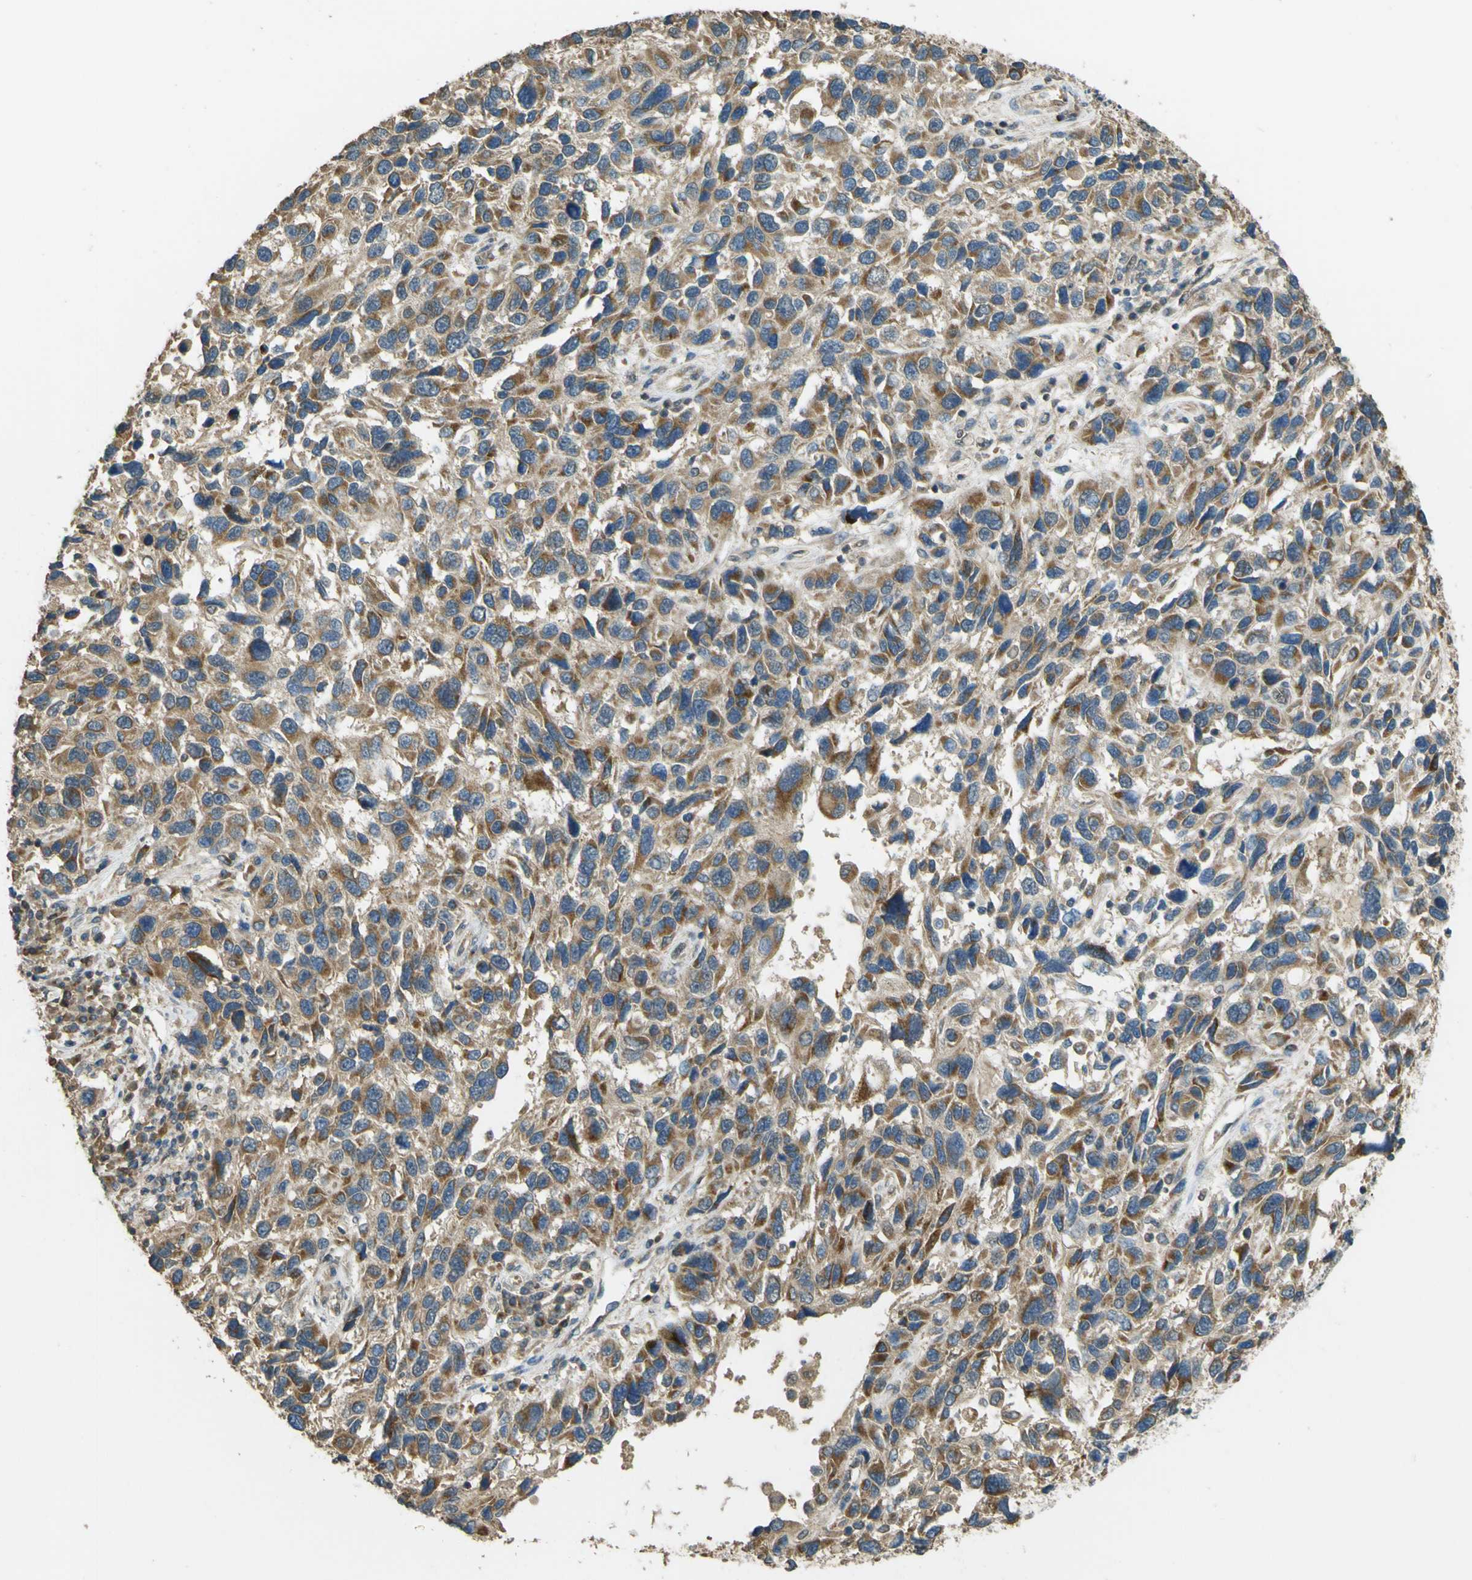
{"staining": {"intensity": "moderate", "quantity": ">75%", "location": "cytoplasmic/membranous"}, "tissue": "melanoma", "cell_type": "Tumor cells", "image_type": "cancer", "snomed": [{"axis": "morphology", "description": "Malignant melanoma, NOS"}, {"axis": "topography", "description": "Skin"}], "caption": "Melanoma tissue shows moderate cytoplasmic/membranous positivity in about >75% of tumor cells, visualized by immunohistochemistry.", "gene": "GOLGA1", "patient": {"sex": "male", "age": 53}}